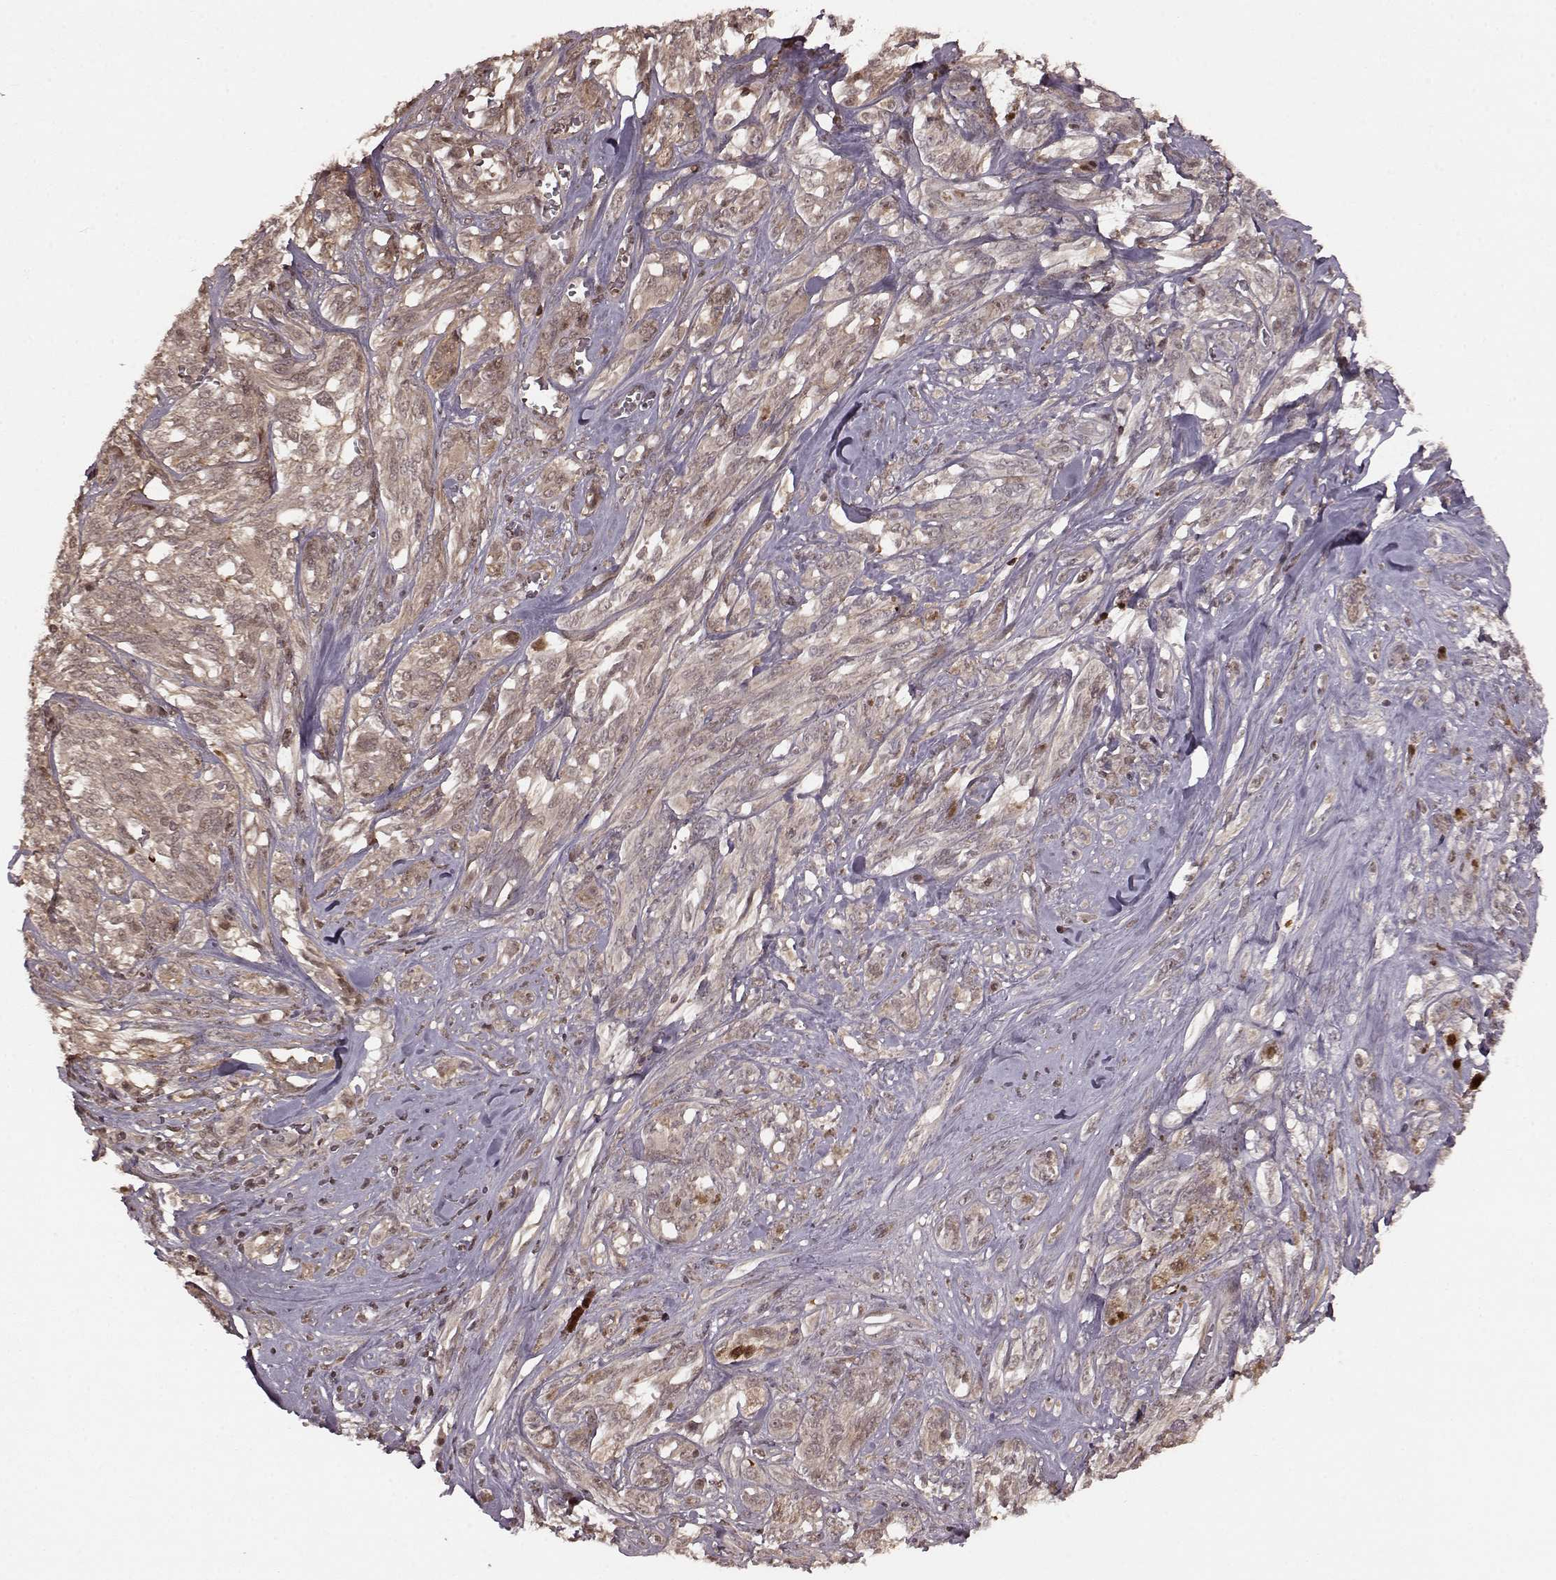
{"staining": {"intensity": "weak", "quantity": "25%-75%", "location": "cytoplasmic/membranous"}, "tissue": "melanoma", "cell_type": "Tumor cells", "image_type": "cancer", "snomed": [{"axis": "morphology", "description": "Malignant melanoma, NOS"}, {"axis": "topography", "description": "Skin"}], "caption": "The immunohistochemical stain highlights weak cytoplasmic/membranous staining in tumor cells of melanoma tissue.", "gene": "GSS", "patient": {"sex": "female", "age": 91}}